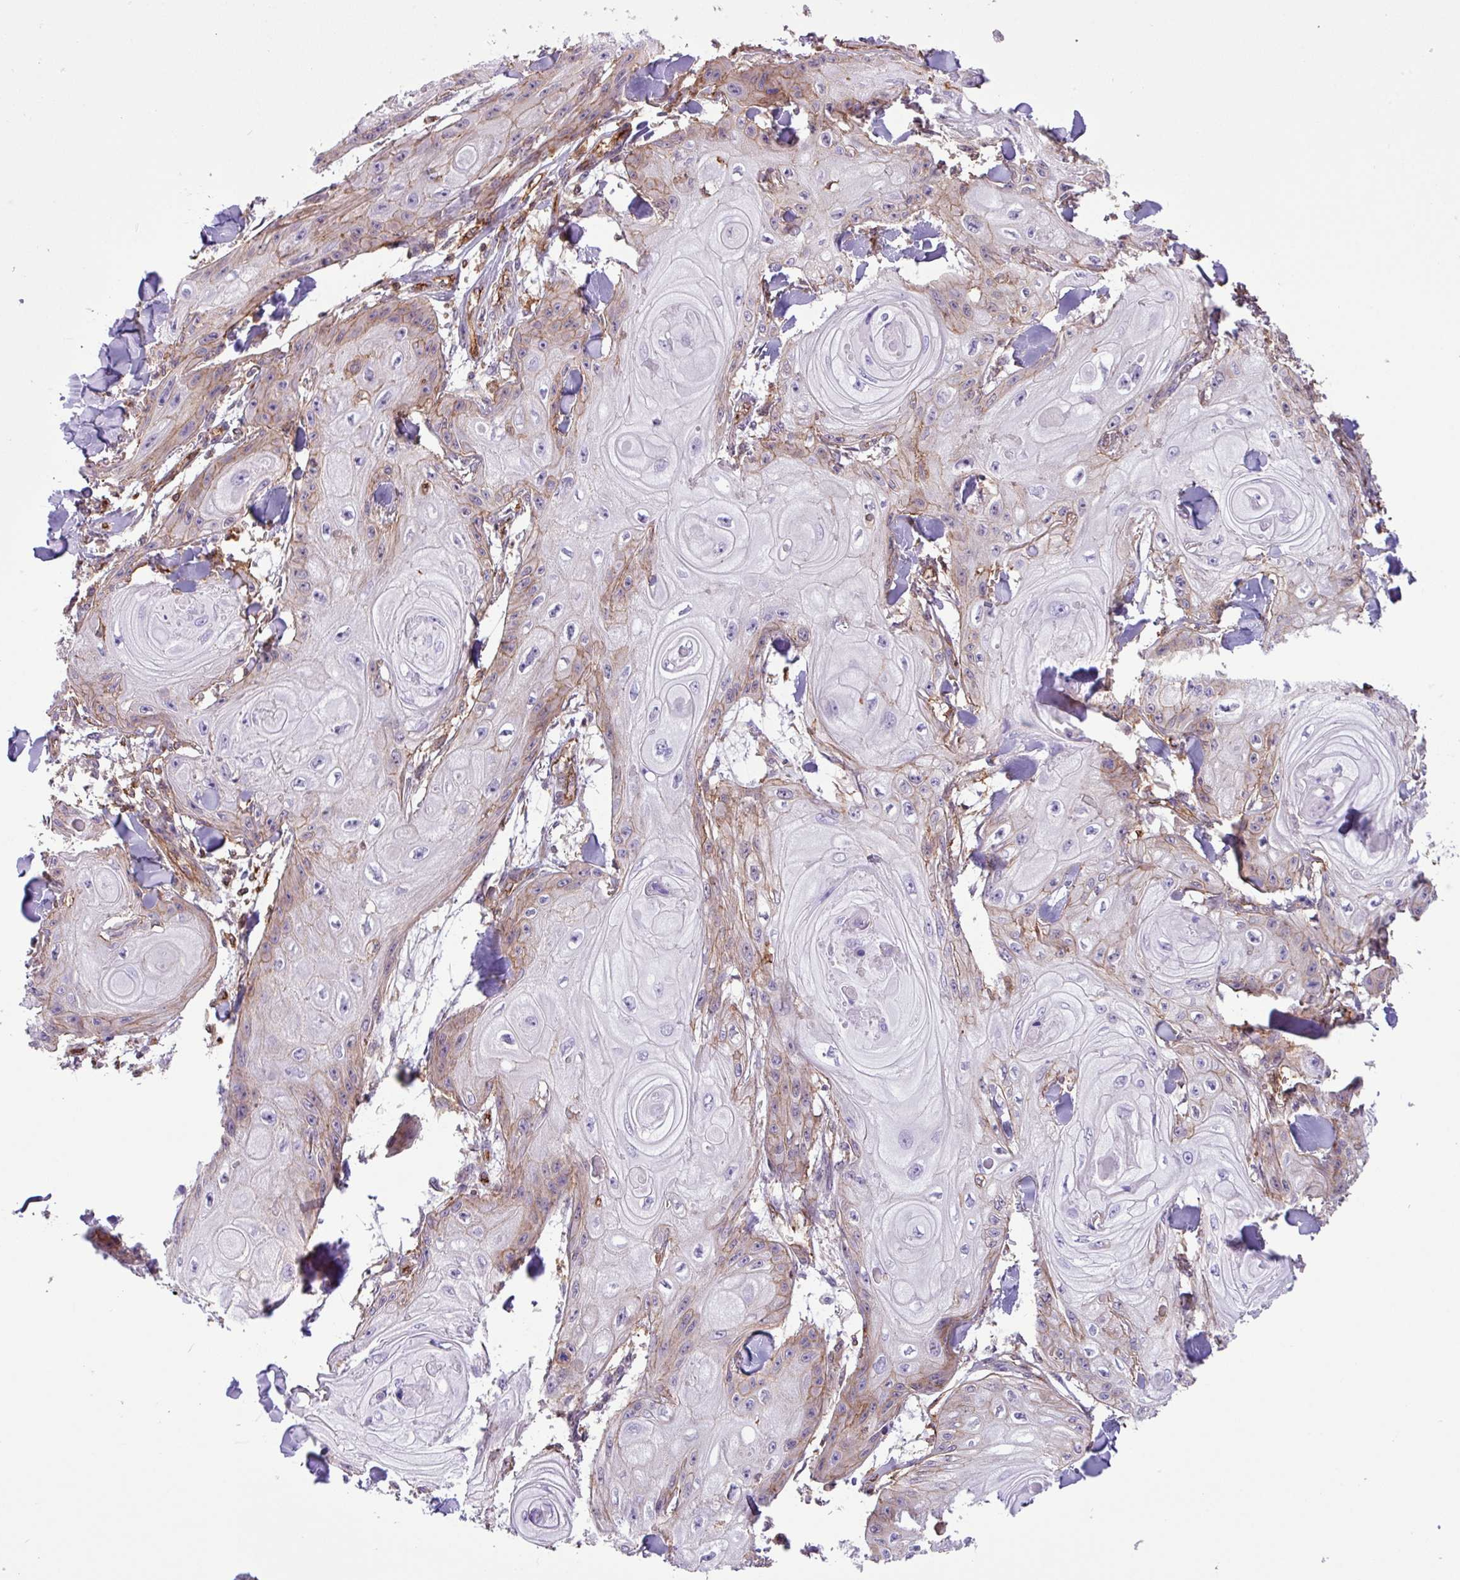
{"staining": {"intensity": "weak", "quantity": "<25%", "location": "cytoplasmic/membranous"}, "tissue": "skin cancer", "cell_type": "Tumor cells", "image_type": "cancer", "snomed": [{"axis": "morphology", "description": "Squamous cell carcinoma, NOS"}, {"axis": "topography", "description": "Skin"}], "caption": "Immunohistochemistry micrograph of human squamous cell carcinoma (skin) stained for a protein (brown), which shows no staining in tumor cells.", "gene": "PPP1R18", "patient": {"sex": "male", "age": 74}}